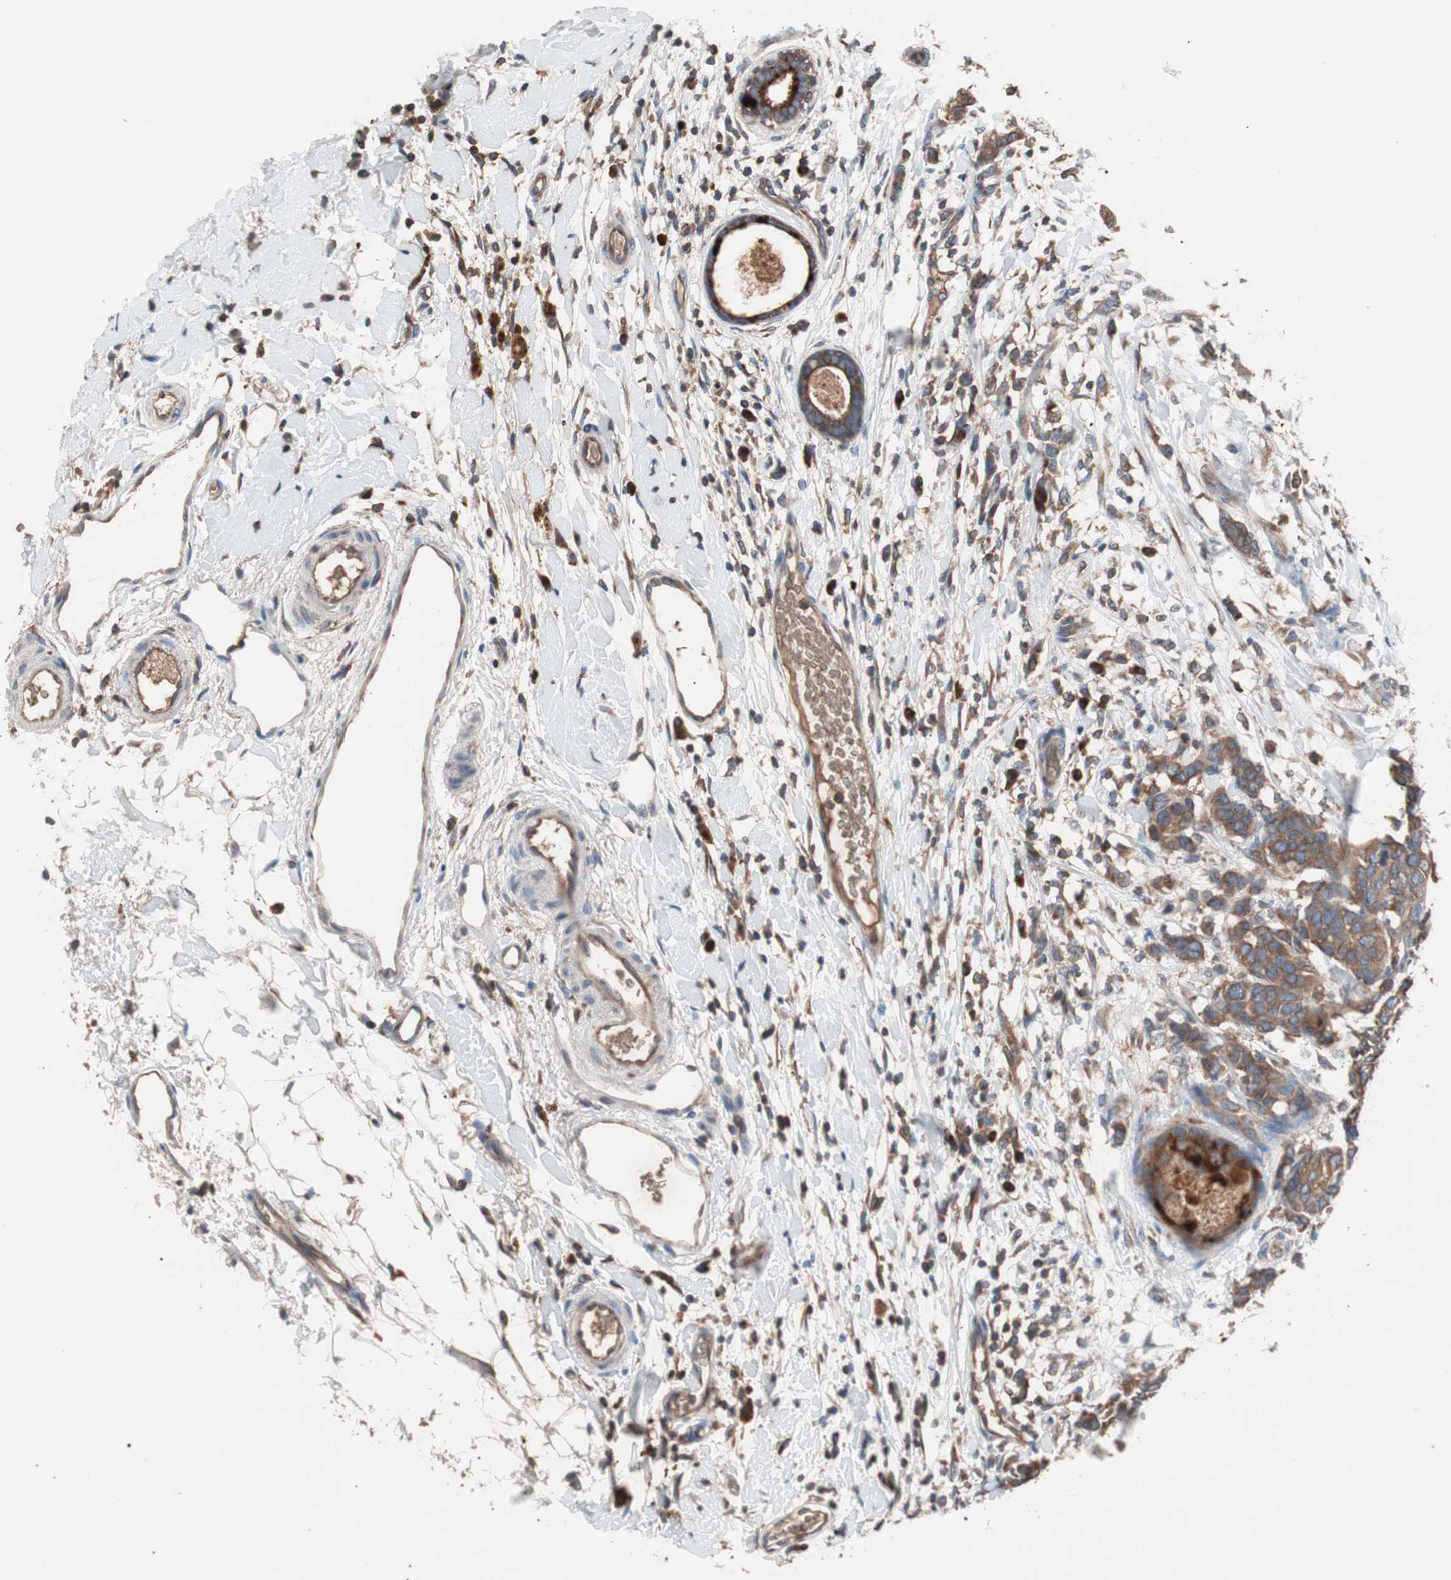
{"staining": {"intensity": "moderate", "quantity": ">75%", "location": "cytoplasmic/membranous"}, "tissue": "breast cancer", "cell_type": "Tumor cells", "image_type": "cancer", "snomed": [{"axis": "morphology", "description": "Duct carcinoma"}, {"axis": "topography", "description": "Breast"}], "caption": "Brown immunohistochemical staining in human breast cancer exhibits moderate cytoplasmic/membranous positivity in approximately >75% of tumor cells. The protein of interest is shown in brown color, while the nuclei are stained blue.", "gene": "GLYCTK", "patient": {"sex": "female", "age": 87}}